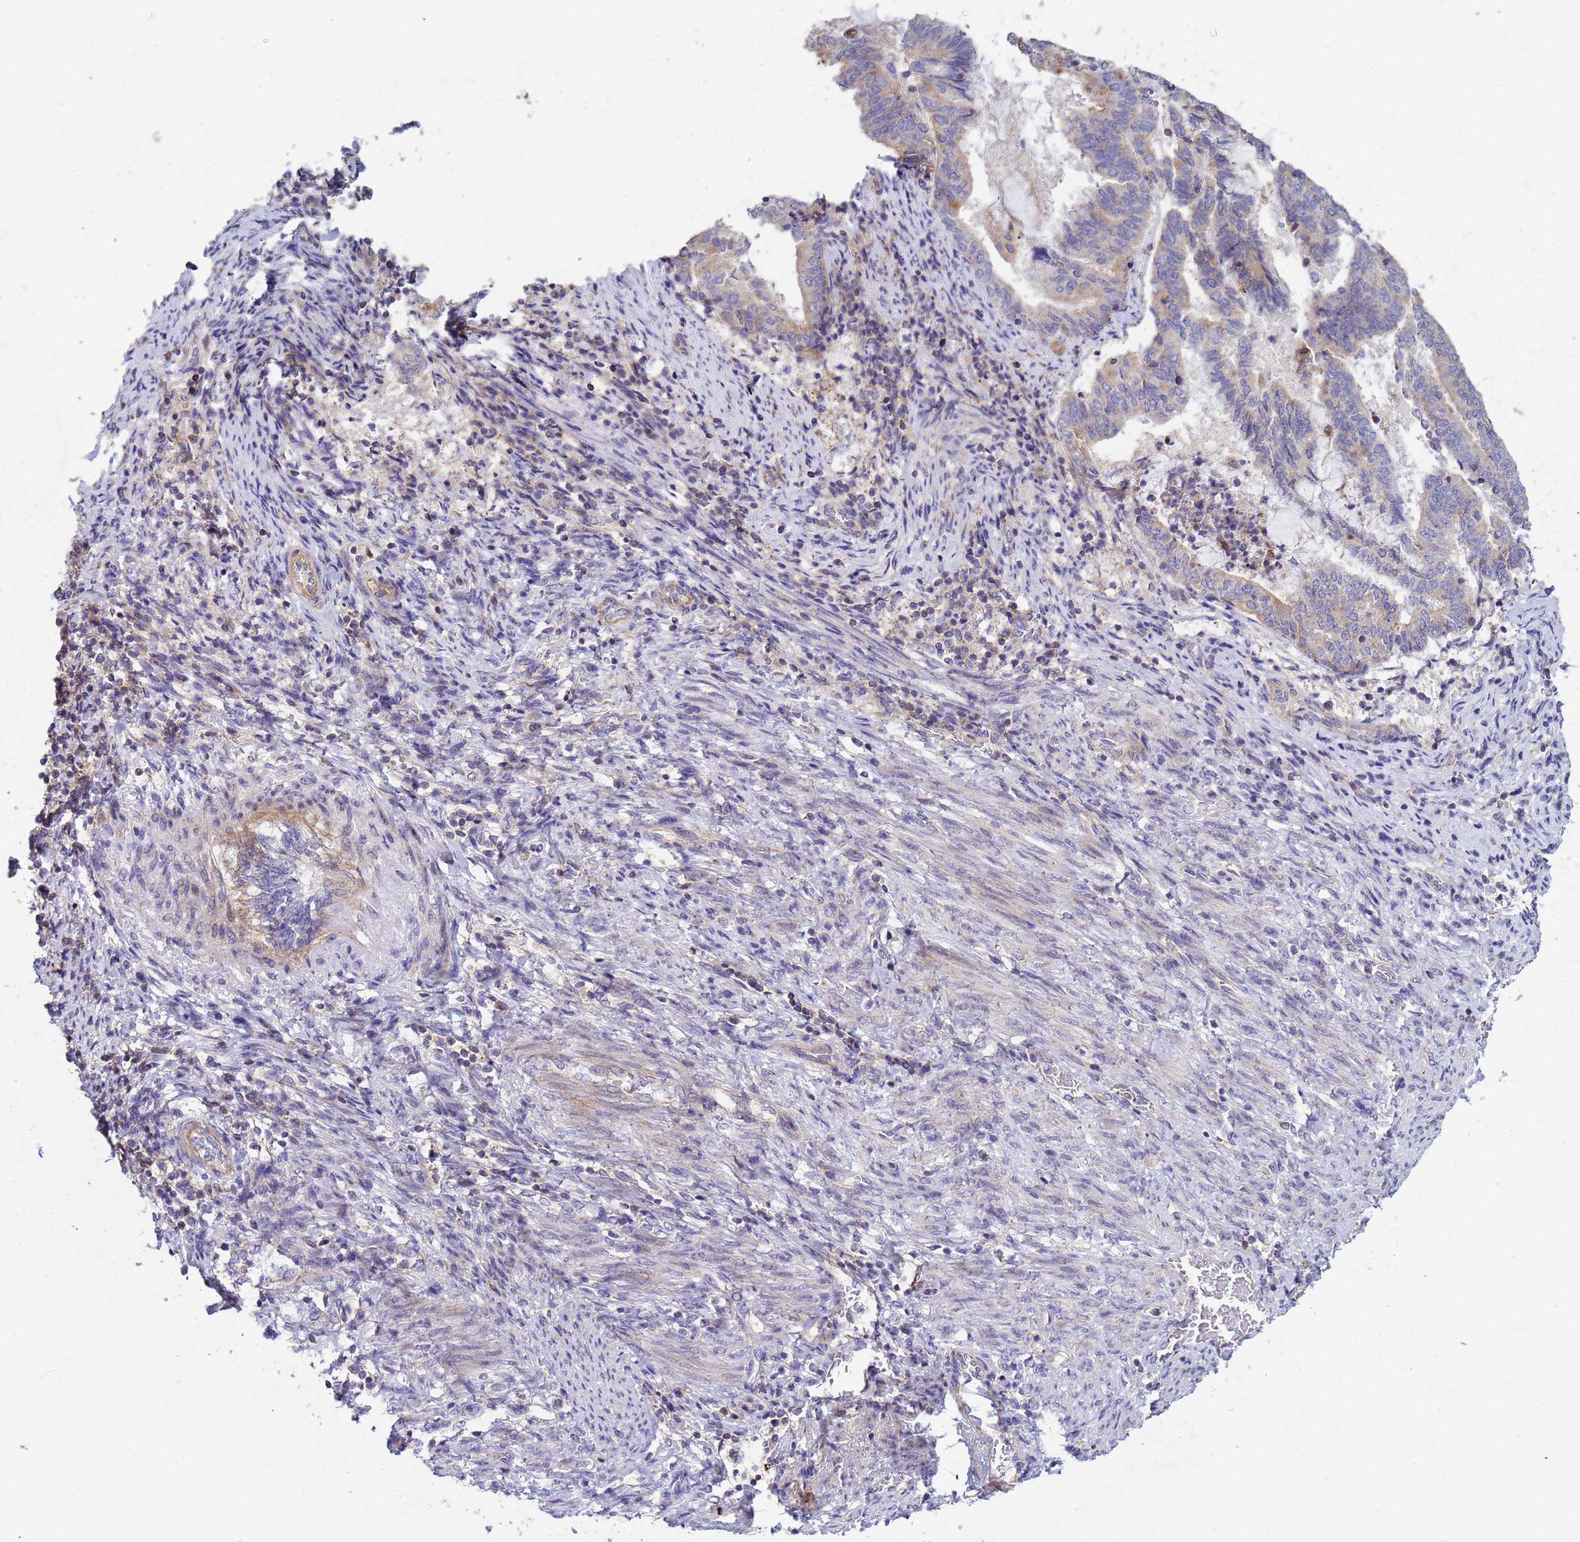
{"staining": {"intensity": "weak", "quantity": "<25%", "location": "cytoplasmic/membranous"}, "tissue": "endometrial cancer", "cell_type": "Tumor cells", "image_type": "cancer", "snomed": [{"axis": "morphology", "description": "Adenocarcinoma, NOS"}, {"axis": "topography", "description": "Endometrium"}], "caption": "The immunohistochemistry (IHC) image has no significant staining in tumor cells of adenocarcinoma (endometrial) tissue. (Immunohistochemistry (ihc), brightfield microscopy, high magnification).", "gene": "CDC34", "patient": {"sex": "female", "age": 80}}